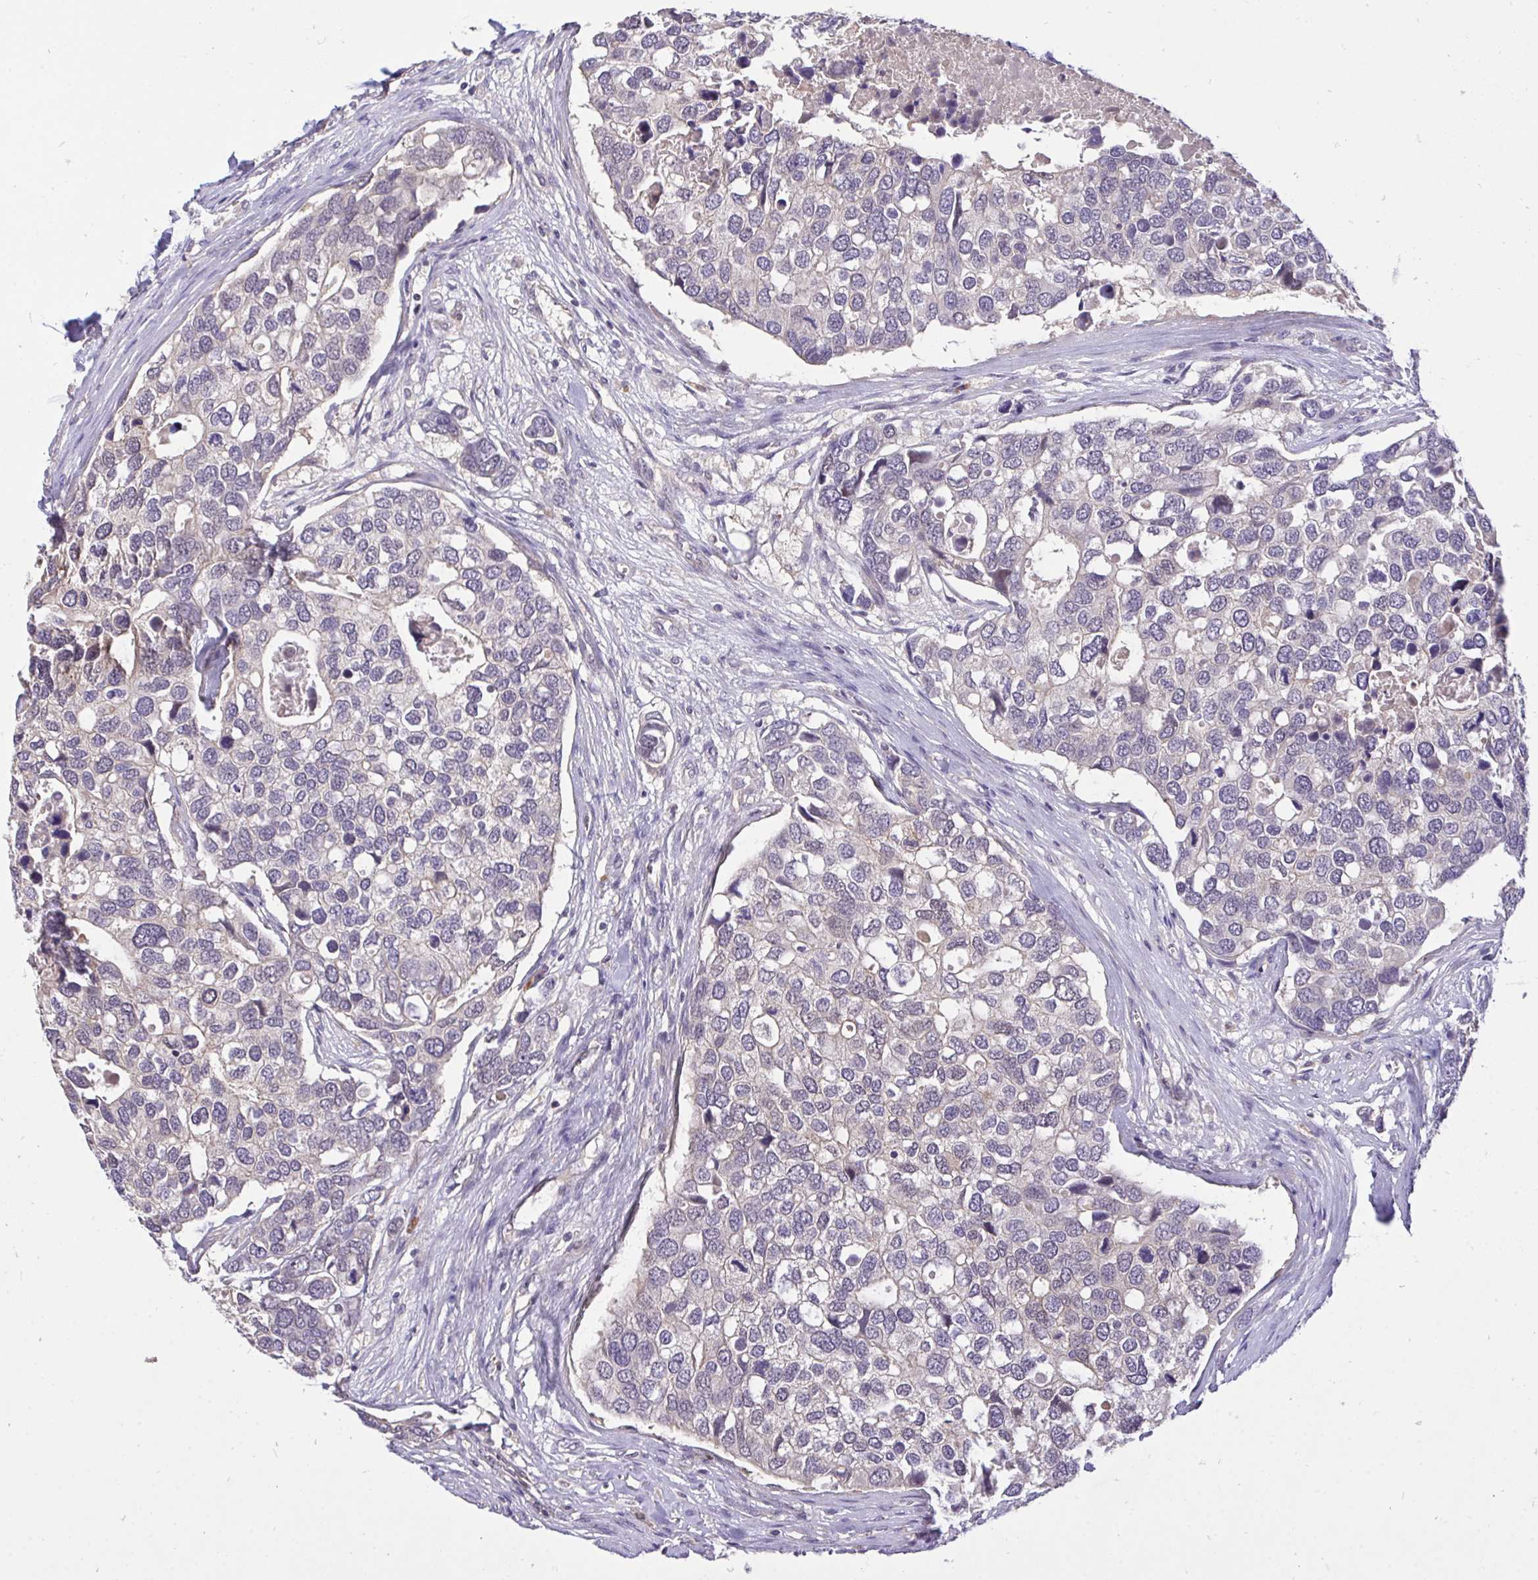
{"staining": {"intensity": "negative", "quantity": "none", "location": "none"}, "tissue": "breast cancer", "cell_type": "Tumor cells", "image_type": "cancer", "snomed": [{"axis": "morphology", "description": "Duct carcinoma"}, {"axis": "topography", "description": "Breast"}], "caption": "Histopathology image shows no significant protein staining in tumor cells of breast cancer (infiltrating ductal carcinoma).", "gene": "C19orf54", "patient": {"sex": "female", "age": 83}}